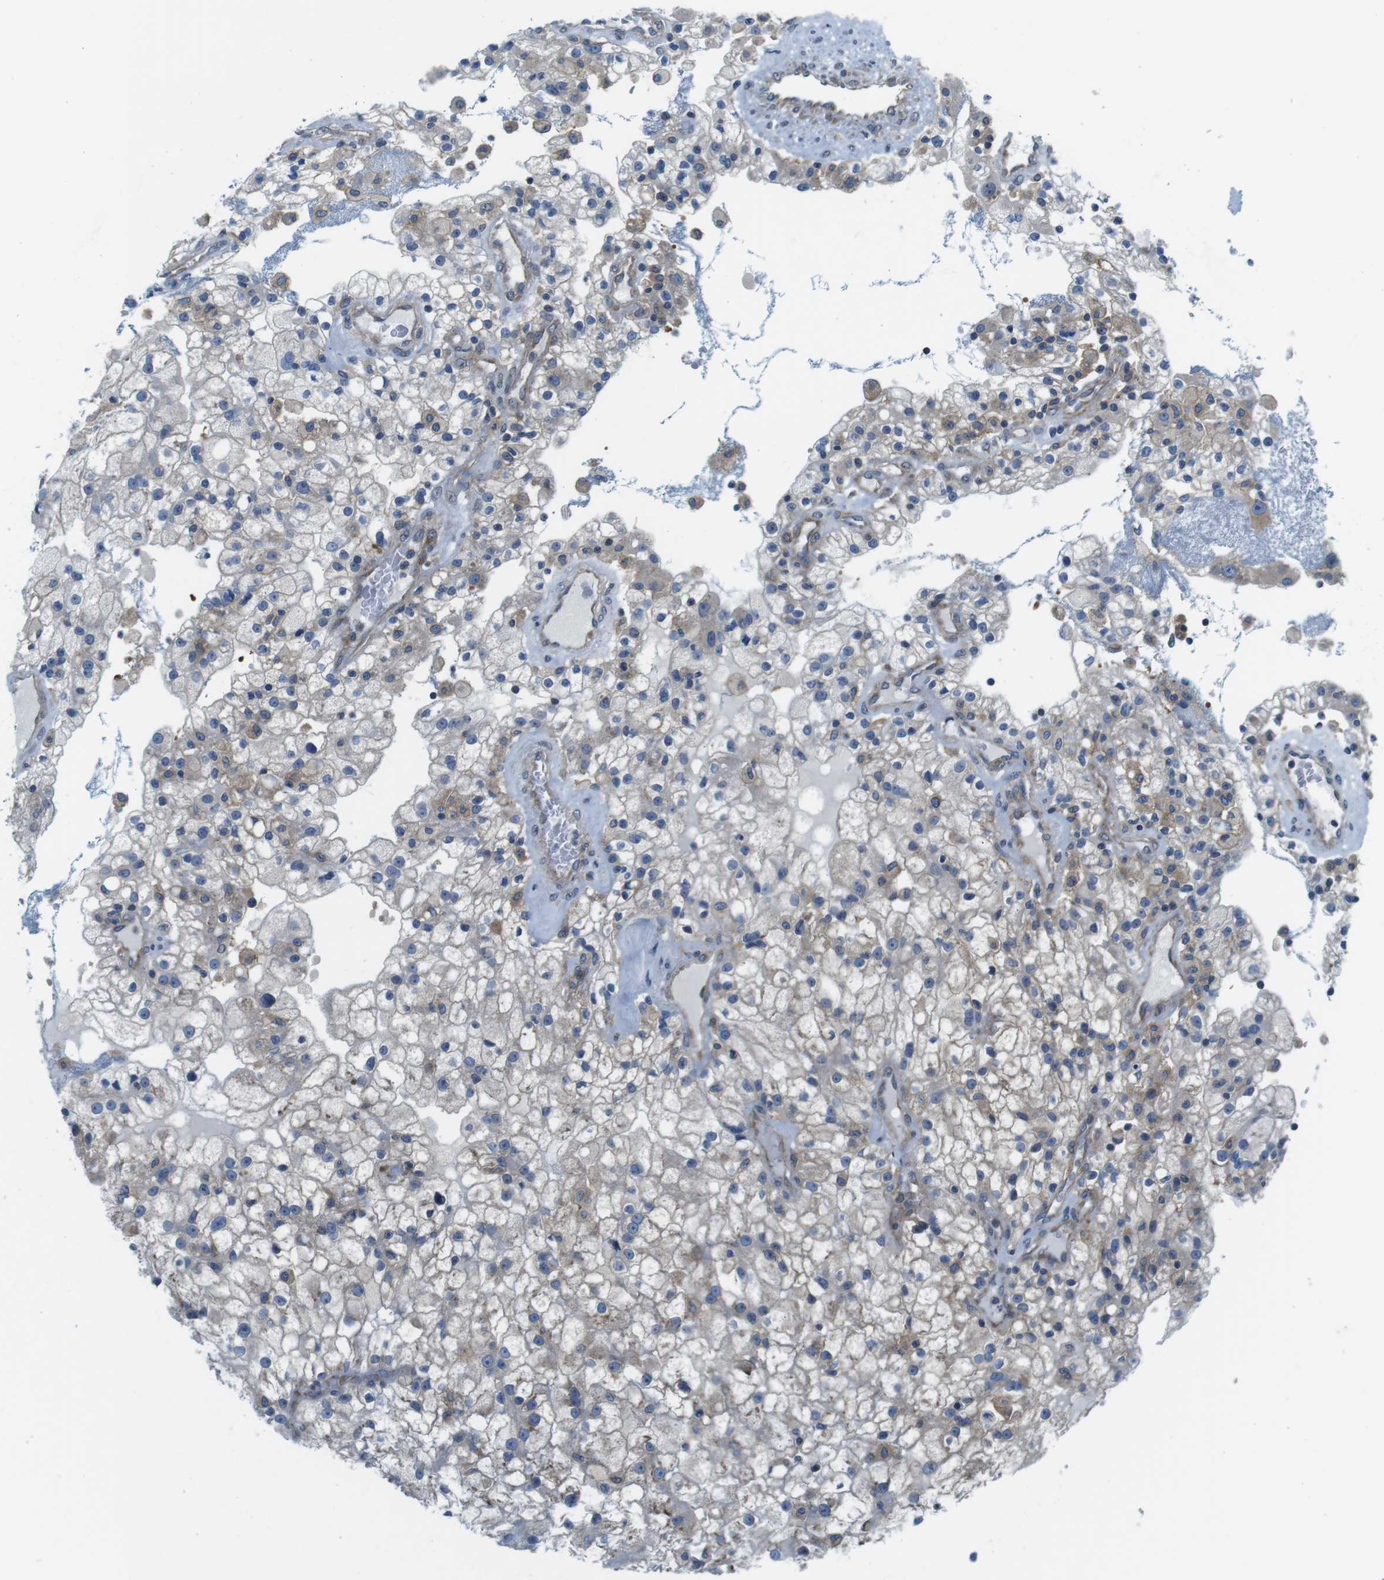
{"staining": {"intensity": "moderate", "quantity": "25%-75%", "location": "cytoplasmic/membranous"}, "tissue": "renal cancer", "cell_type": "Tumor cells", "image_type": "cancer", "snomed": [{"axis": "morphology", "description": "Adenocarcinoma, NOS"}, {"axis": "topography", "description": "Kidney"}], "caption": "Adenocarcinoma (renal) was stained to show a protein in brown. There is medium levels of moderate cytoplasmic/membranous positivity in approximately 25%-75% of tumor cells.", "gene": "EIF2B5", "patient": {"sex": "female", "age": 52}}